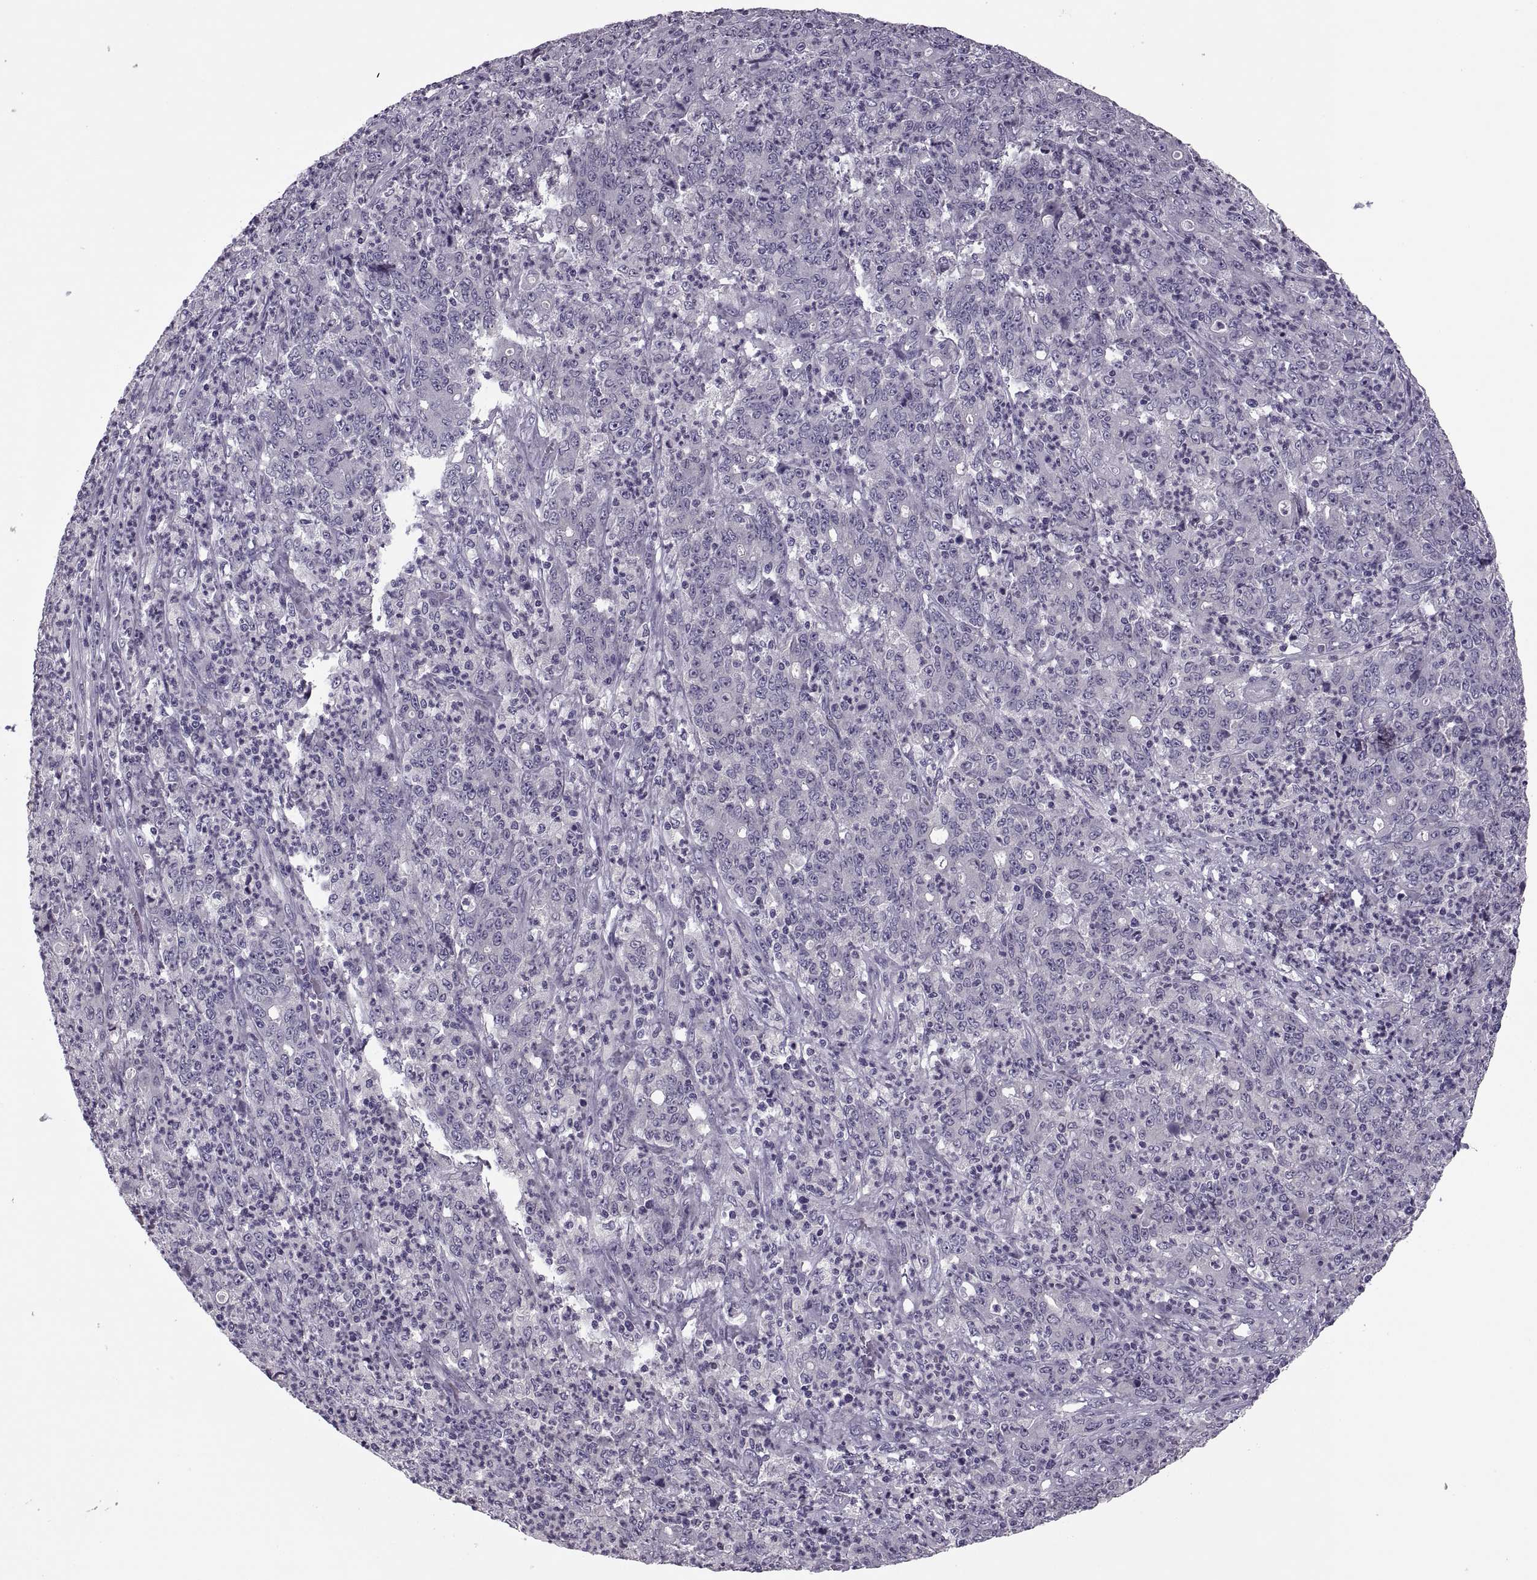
{"staining": {"intensity": "negative", "quantity": "none", "location": "none"}, "tissue": "stomach cancer", "cell_type": "Tumor cells", "image_type": "cancer", "snomed": [{"axis": "morphology", "description": "Adenocarcinoma, NOS"}, {"axis": "topography", "description": "Stomach, lower"}], "caption": "The histopathology image demonstrates no staining of tumor cells in stomach cancer (adenocarcinoma).", "gene": "PRSS54", "patient": {"sex": "female", "age": 71}}